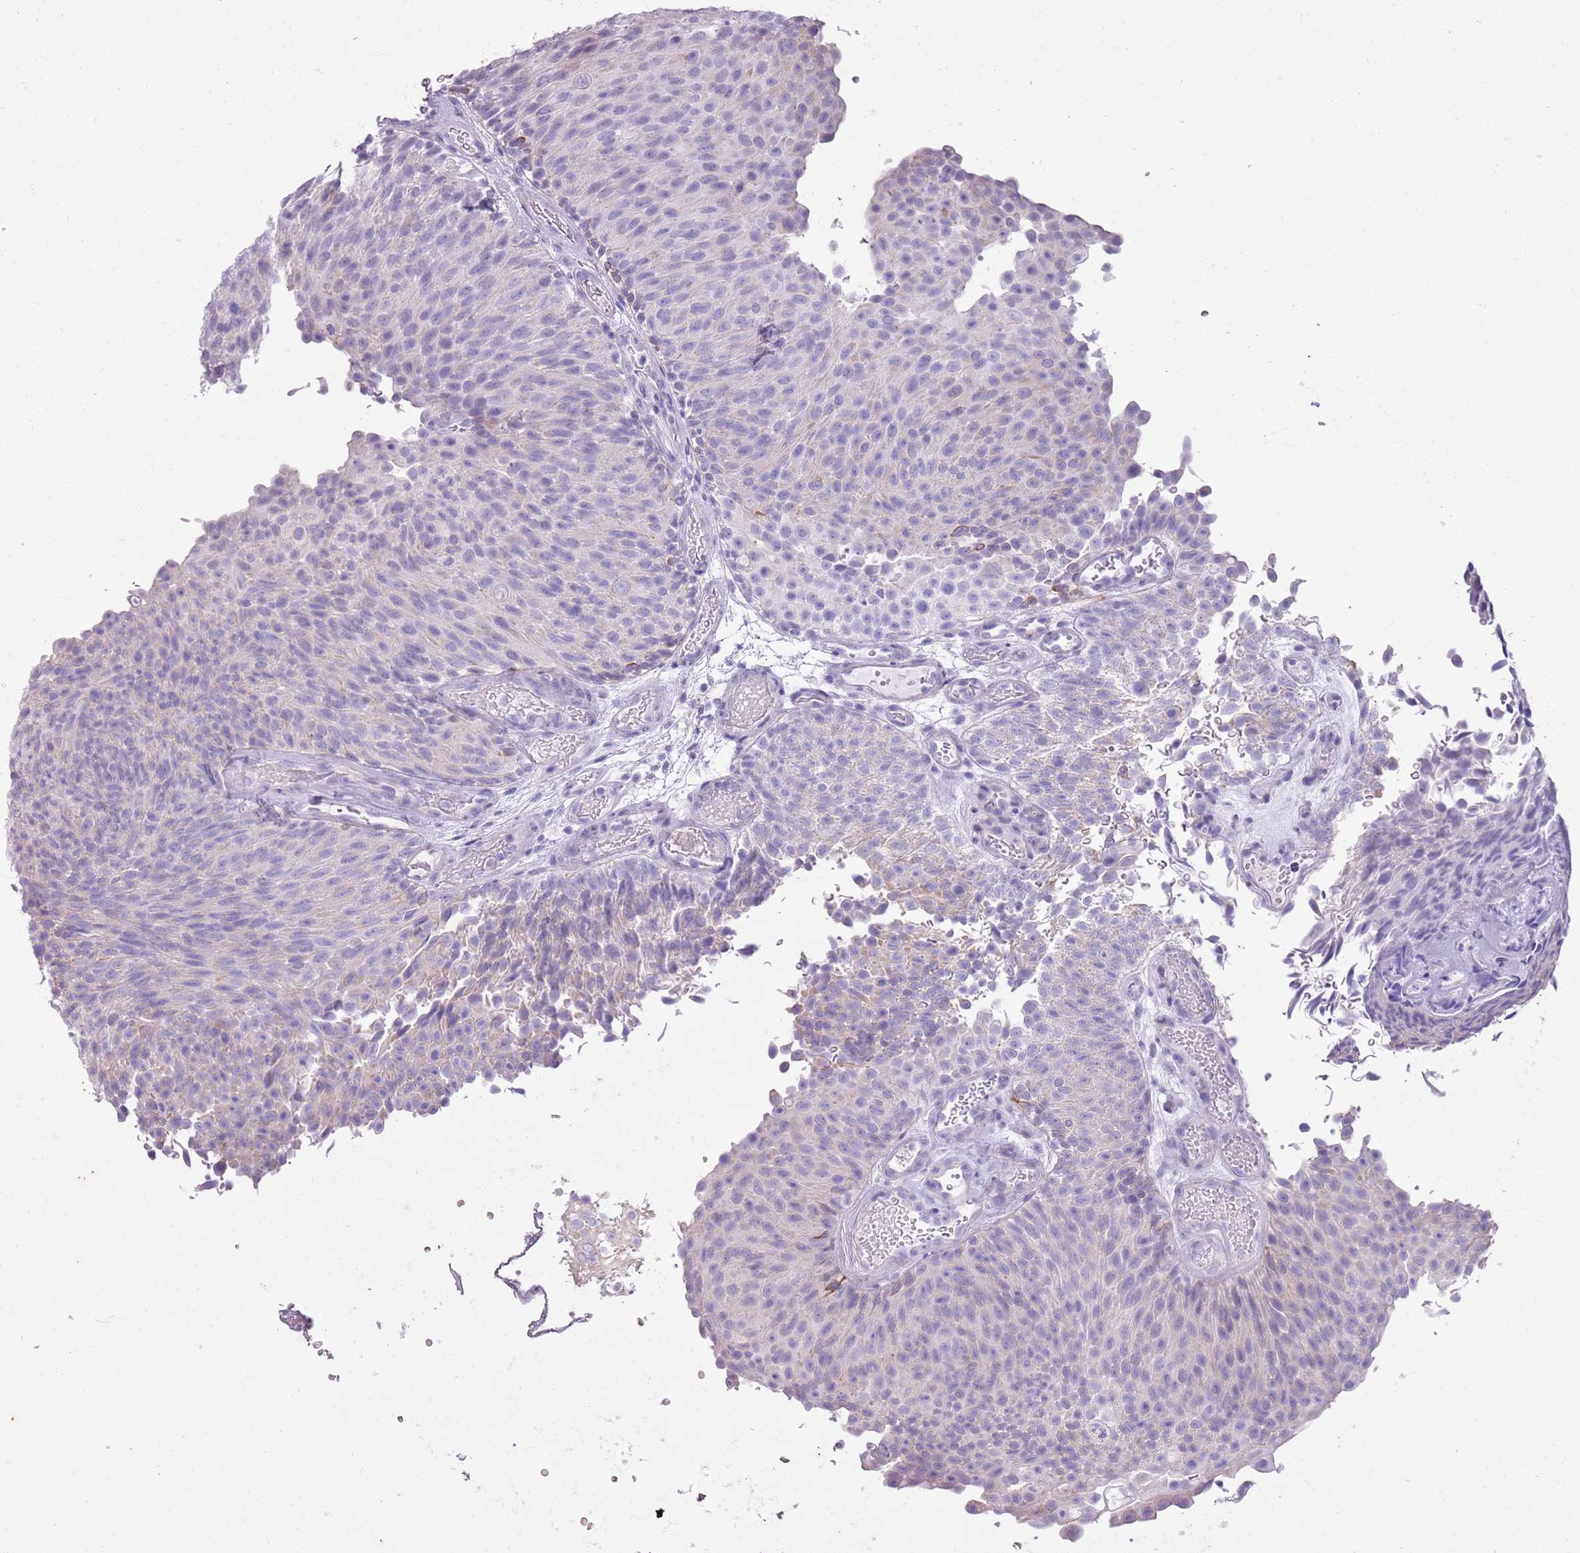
{"staining": {"intensity": "negative", "quantity": "none", "location": "none"}, "tissue": "urothelial cancer", "cell_type": "Tumor cells", "image_type": "cancer", "snomed": [{"axis": "morphology", "description": "Urothelial carcinoma, Low grade"}, {"axis": "topography", "description": "Urinary bladder"}], "caption": "IHC histopathology image of neoplastic tissue: urothelial carcinoma (low-grade) stained with DAB displays no significant protein positivity in tumor cells.", "gene": "CNPPD1", "patient": {"sex": "male", "age": 78}}